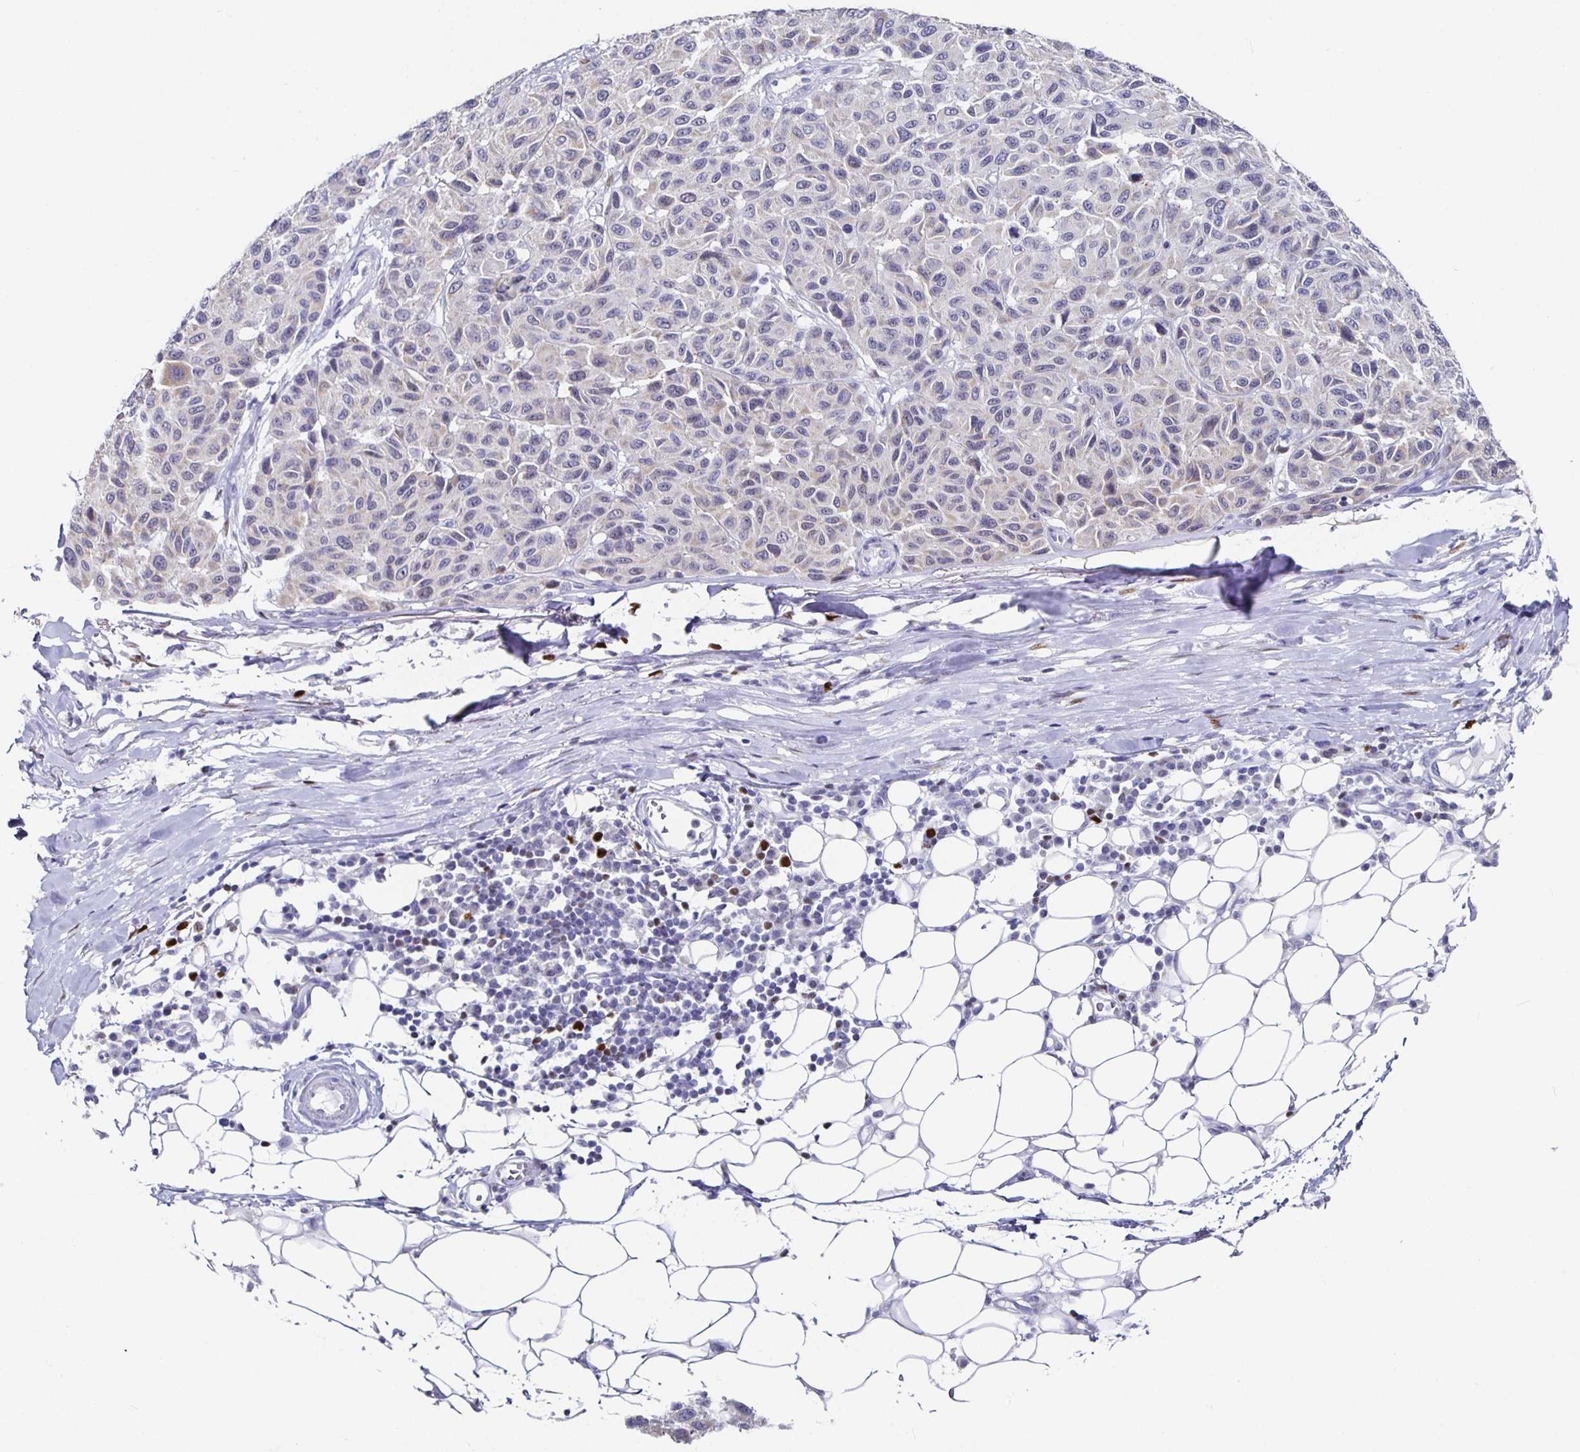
{"staining": {"intensity": "negative", "quantity": "none", "location": "none"}, "tissue": "melanoma", "cell_type": "Tumor cells", "image_type": "cancer", "snomed": [{"axis": "morphology", "description": "Malignant melanoma, NOS"}, {"axis": "topography", "description": "Skin"}], "caption": "The histopathology image demonstrates no significant positivity in tumor cells of malignant melanoma.", "gene": "RUNX2", "patient": {"sex": "female", "age": 66}}